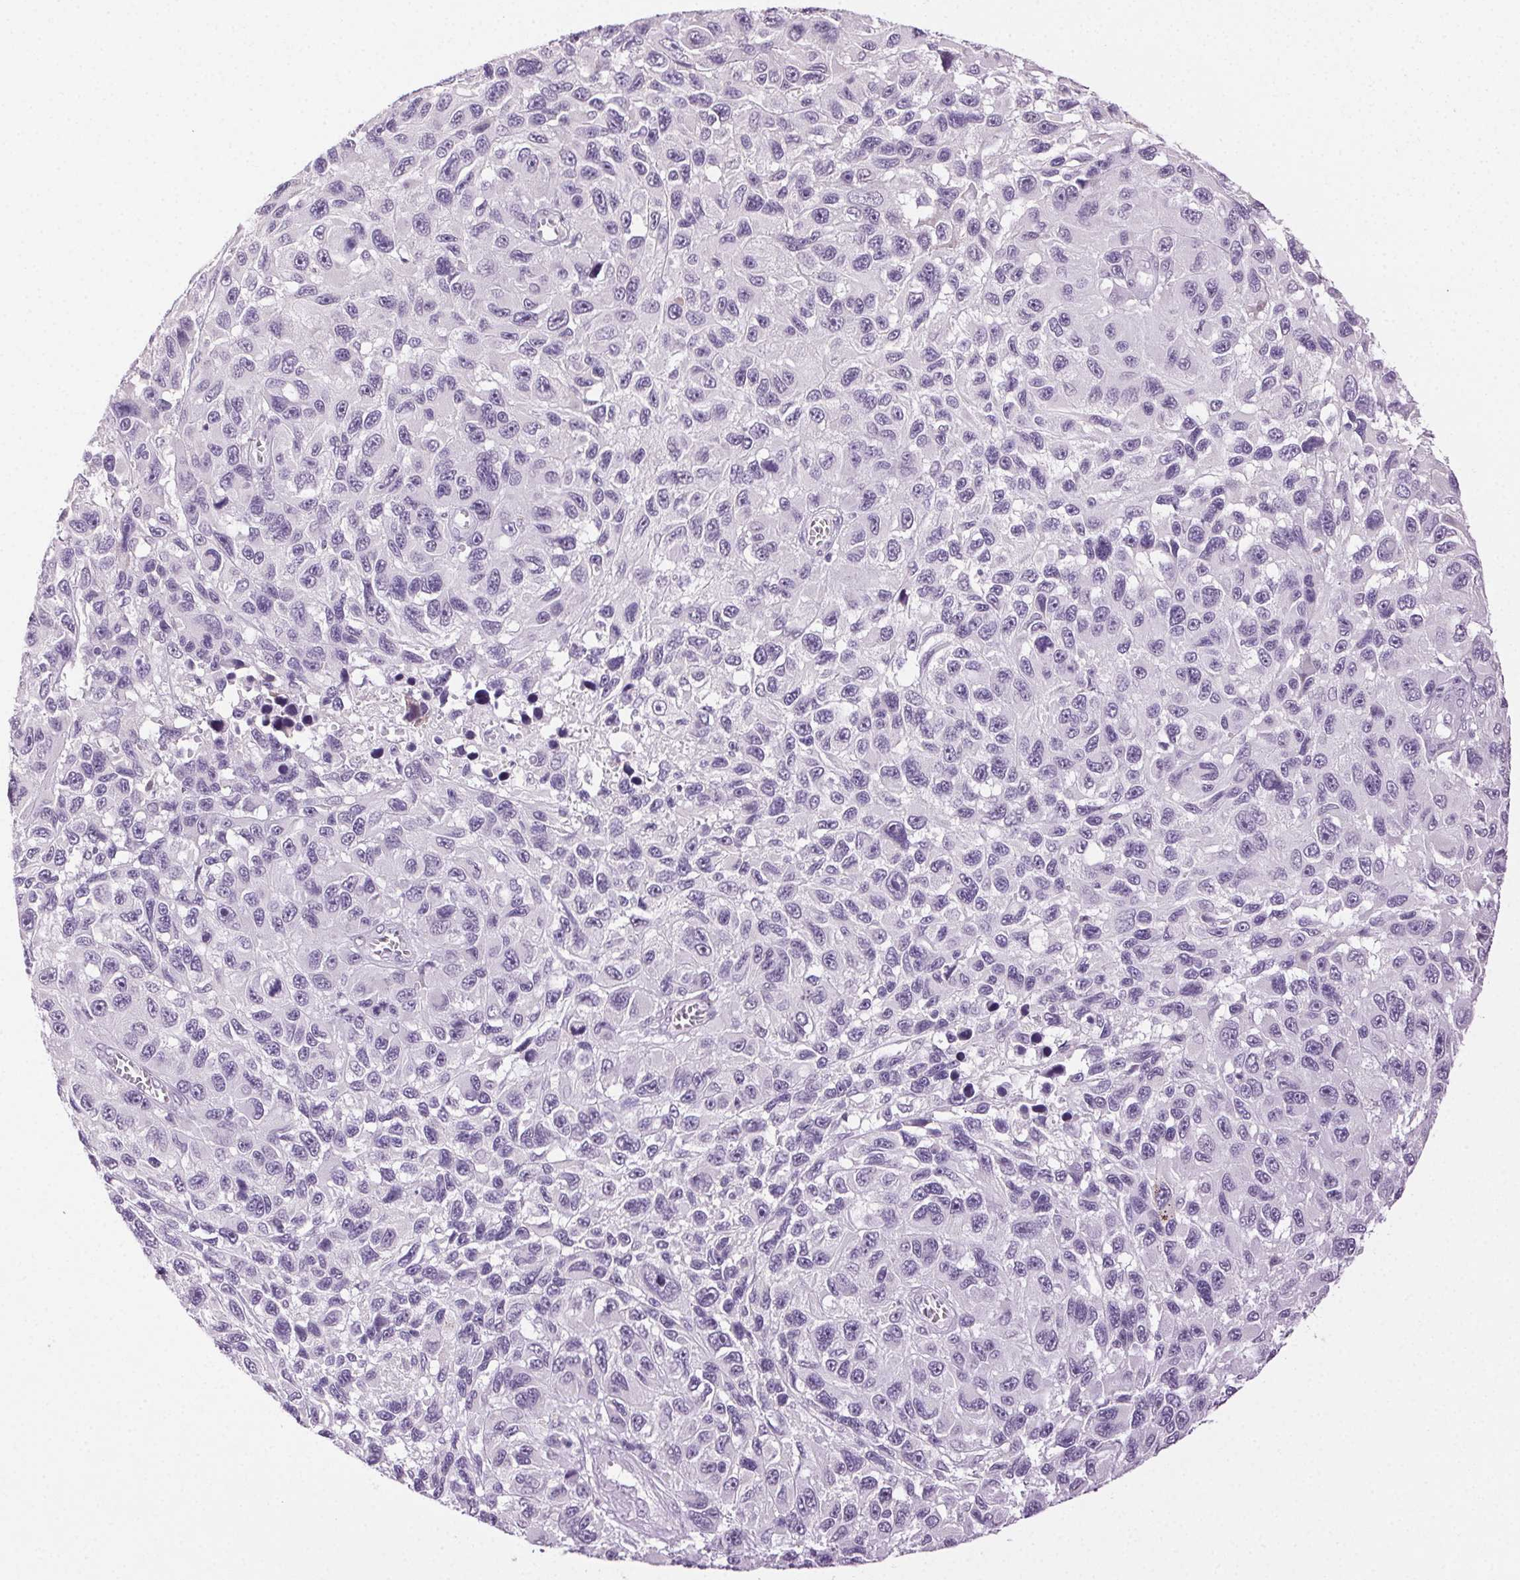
{"staining": {"intensity": "negative", "quantity": "none", "location": "none"}, "tissue": "melanoma", "cell_type": "Tumor cells", "image_type": "cancer", "snomed": [{"axis": "morphology", "description": "Malignant melanoma, NOS"}, {"axis": "topography", "description": "Skin"}], "caption": "This photomicrograph is of malignant melanoma stained with IHC to label a protein in brown with the nuclei are counter-stained blue. There is no staining in tumor cells.", "gene": "CLDN10", "patient": {"sex": "male", "age": 53}}